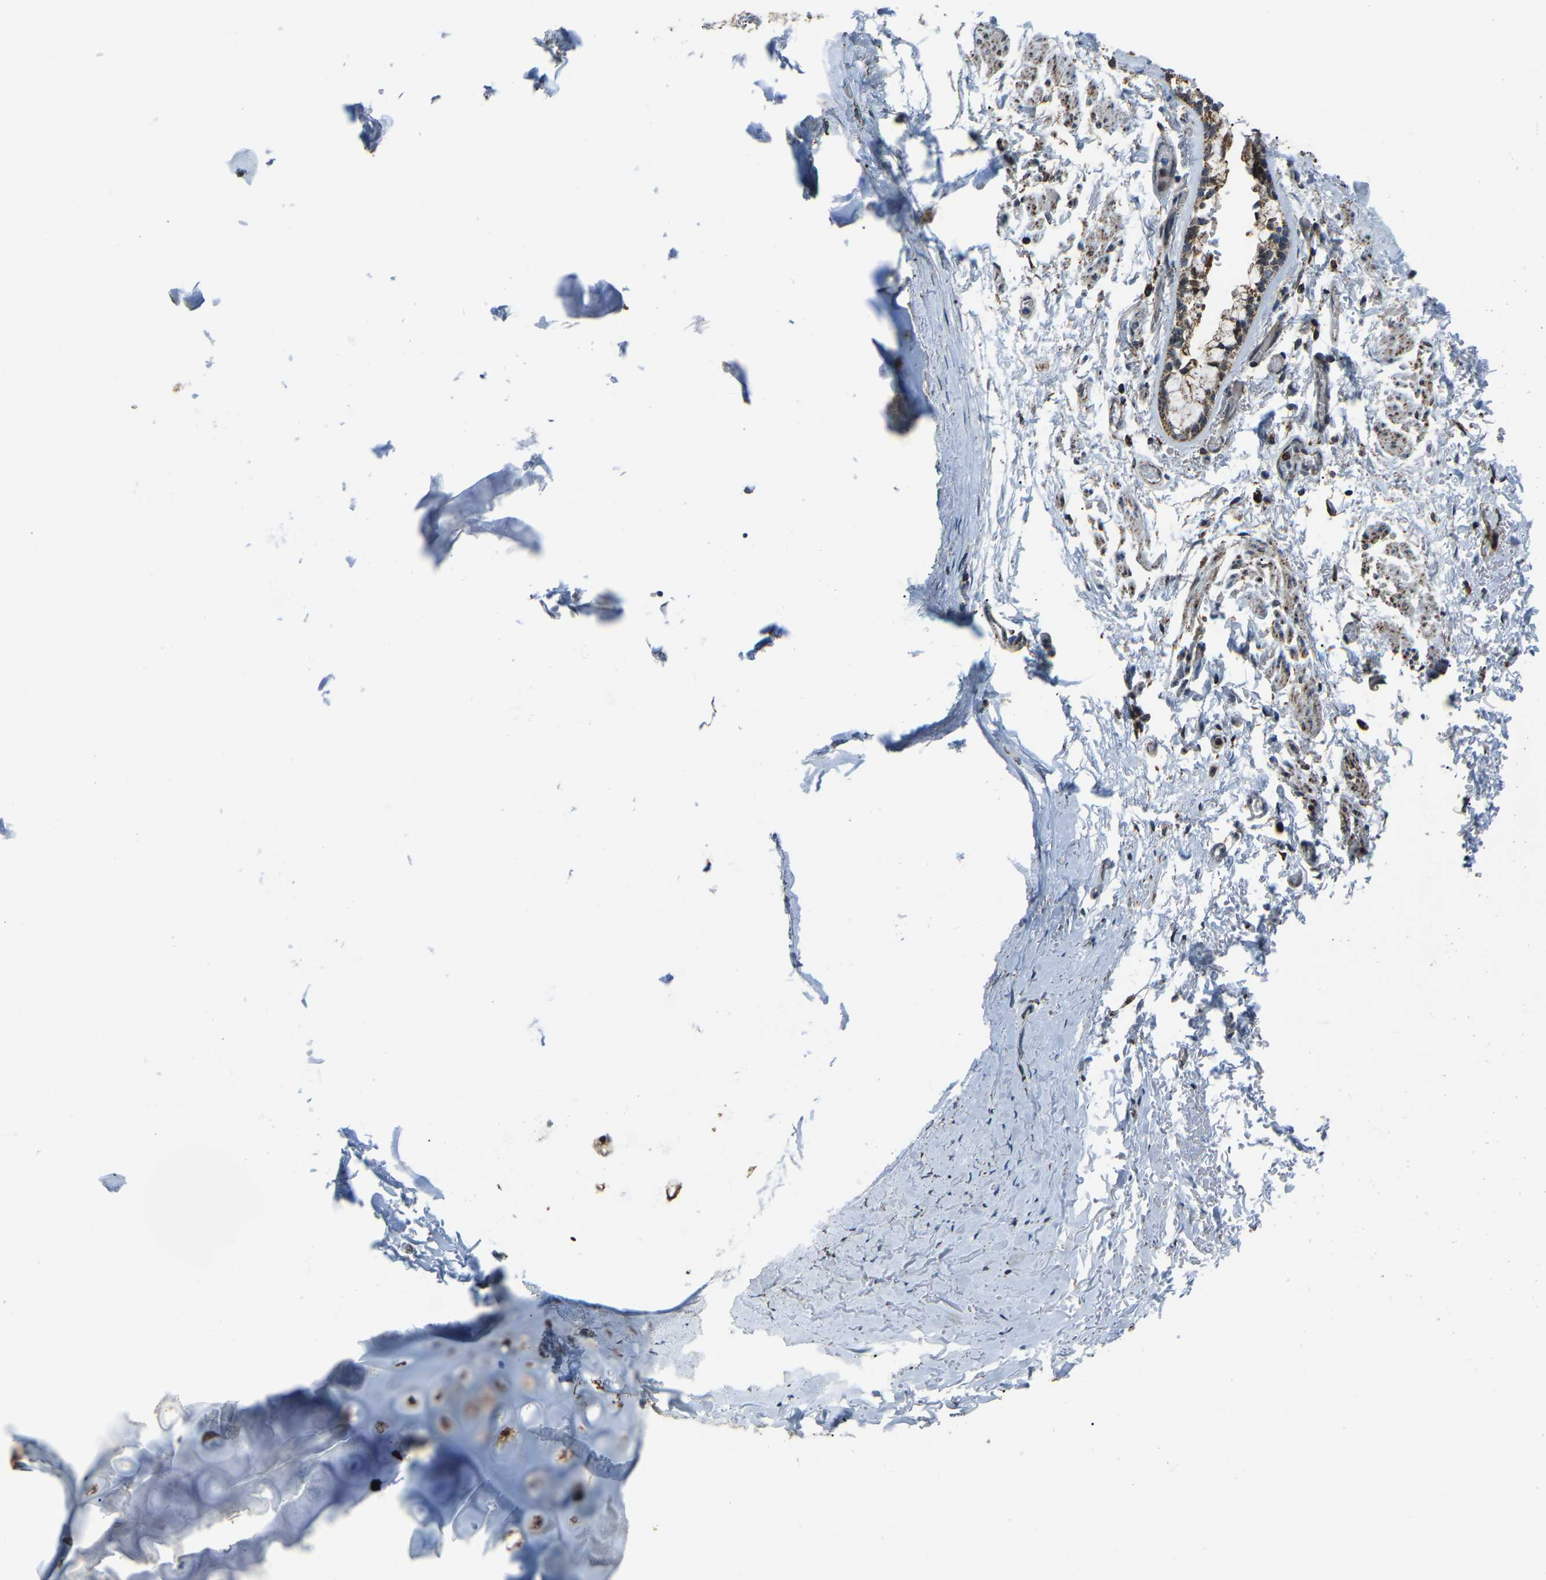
{"staining": {"intensity": "weak", "quantity": ">75%", "location": "cytoplasmic/membranous"}, "tissue": "adipose tissue", "cell_type": "Adipocytes", "image_type": "normal", "snomed": [{"axis": "morphology", "description": "Normal tissue, NOS"}, {"axis": "topography", "description": "Cartilage tissue"}, {"axis": "topography", "description": "Lung"}], "caption": "Adipose tissue stained for a protein displays weak cytoplasmic/membranous positivity in adipocytes. (DAB IHC with brightfield microscopy, high magnification).", "gene": "RBM33", "patient": {"sex": "female", "age": 77}}